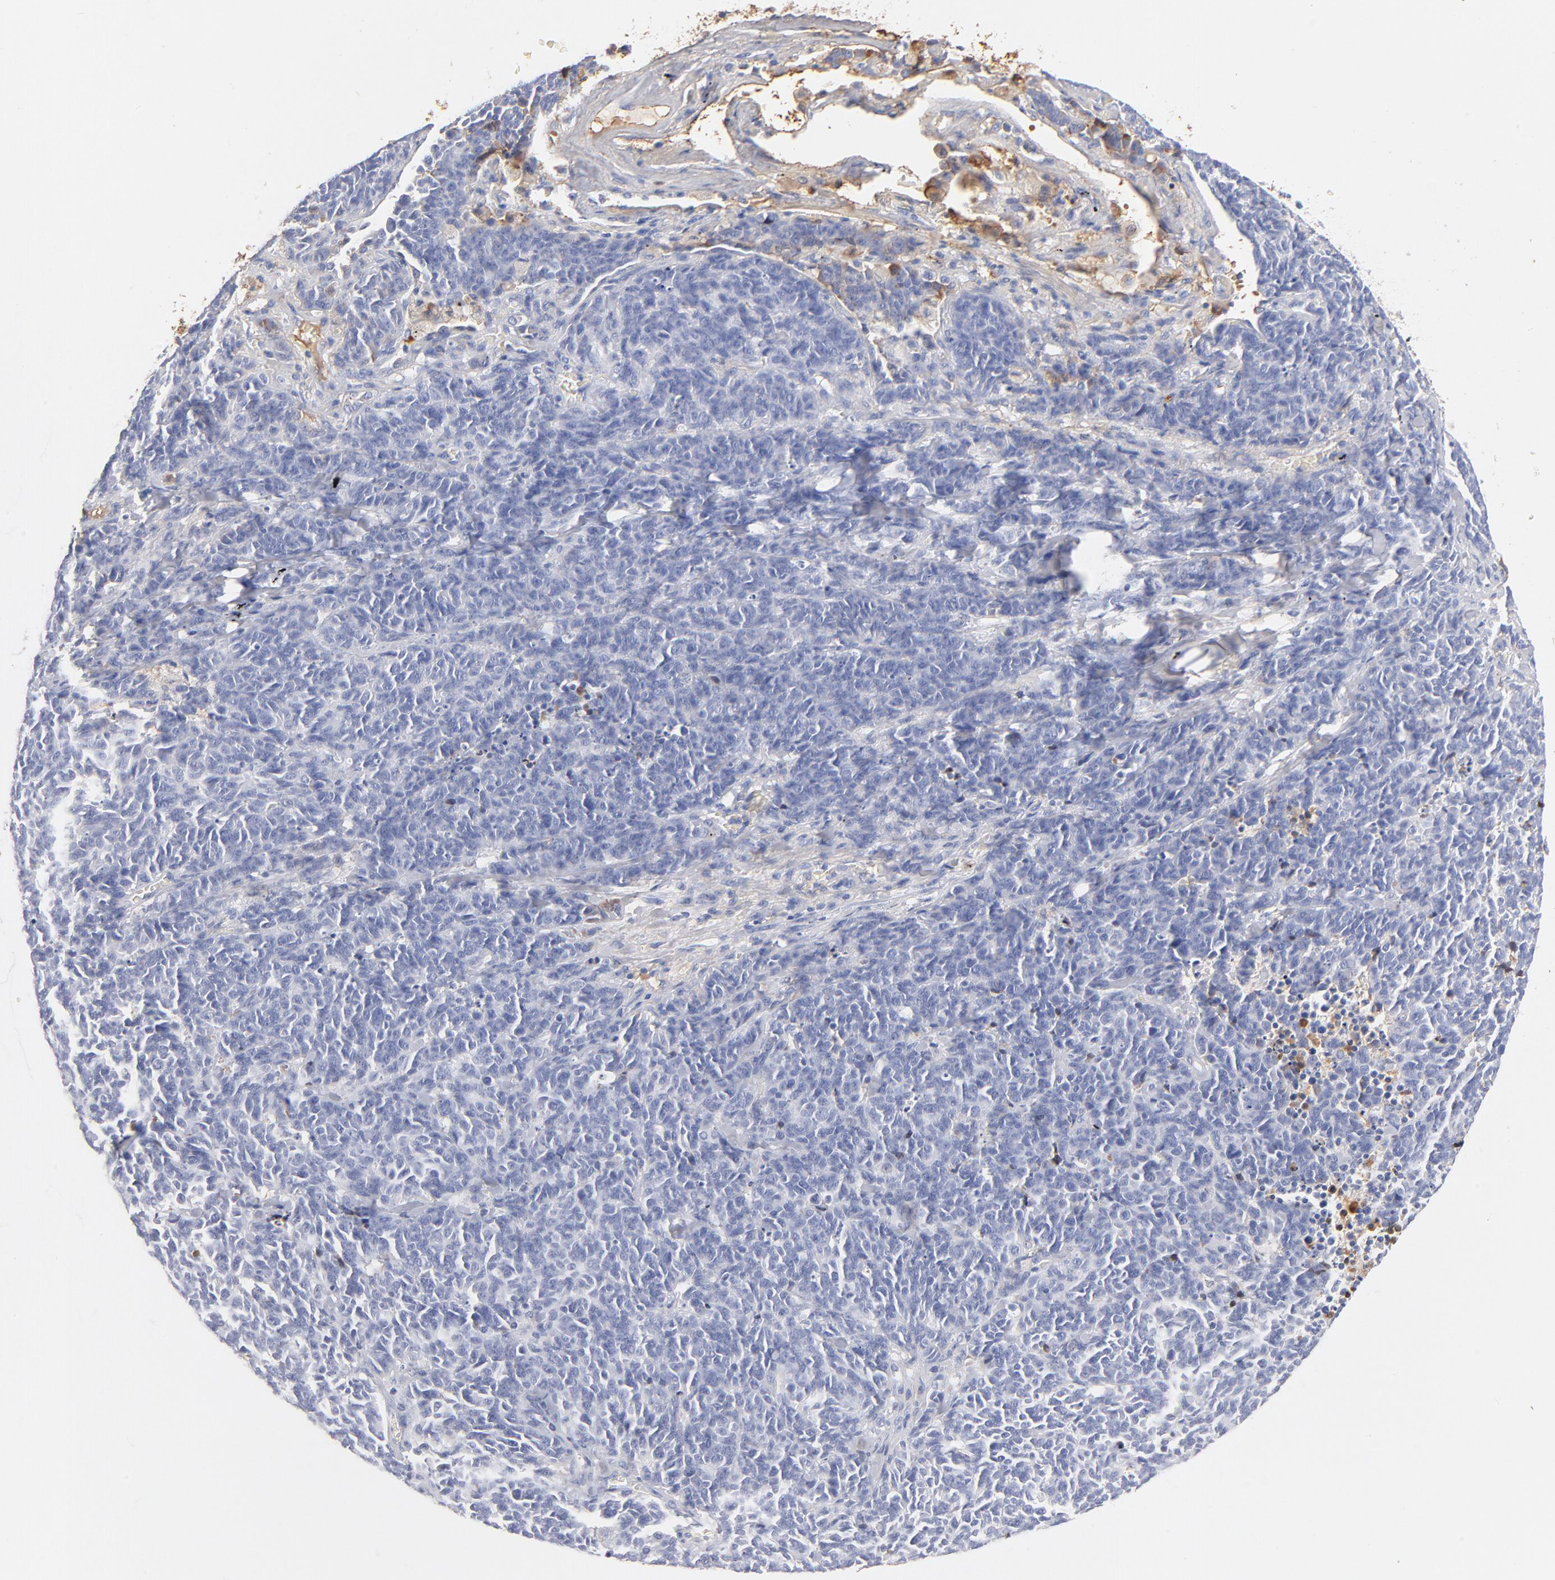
{"staining": {"intensity": "negative", "quantity": "none", "location": "none"}, "tissue": "lung cancer", "cell_type": "Tumor cells", "image_type": "cancer", "snomed": [{"axis": "morphology", "description": "Neoplasm, malignant, NOS"}, {"axis": "topography", "description": "Lung"}], "caption": "Tumor cells are negative for brown protein staining in lung cancer (neoplasm (malignant)).", "gene": "C3", "patient": {"sex": "female", "age": 58}}